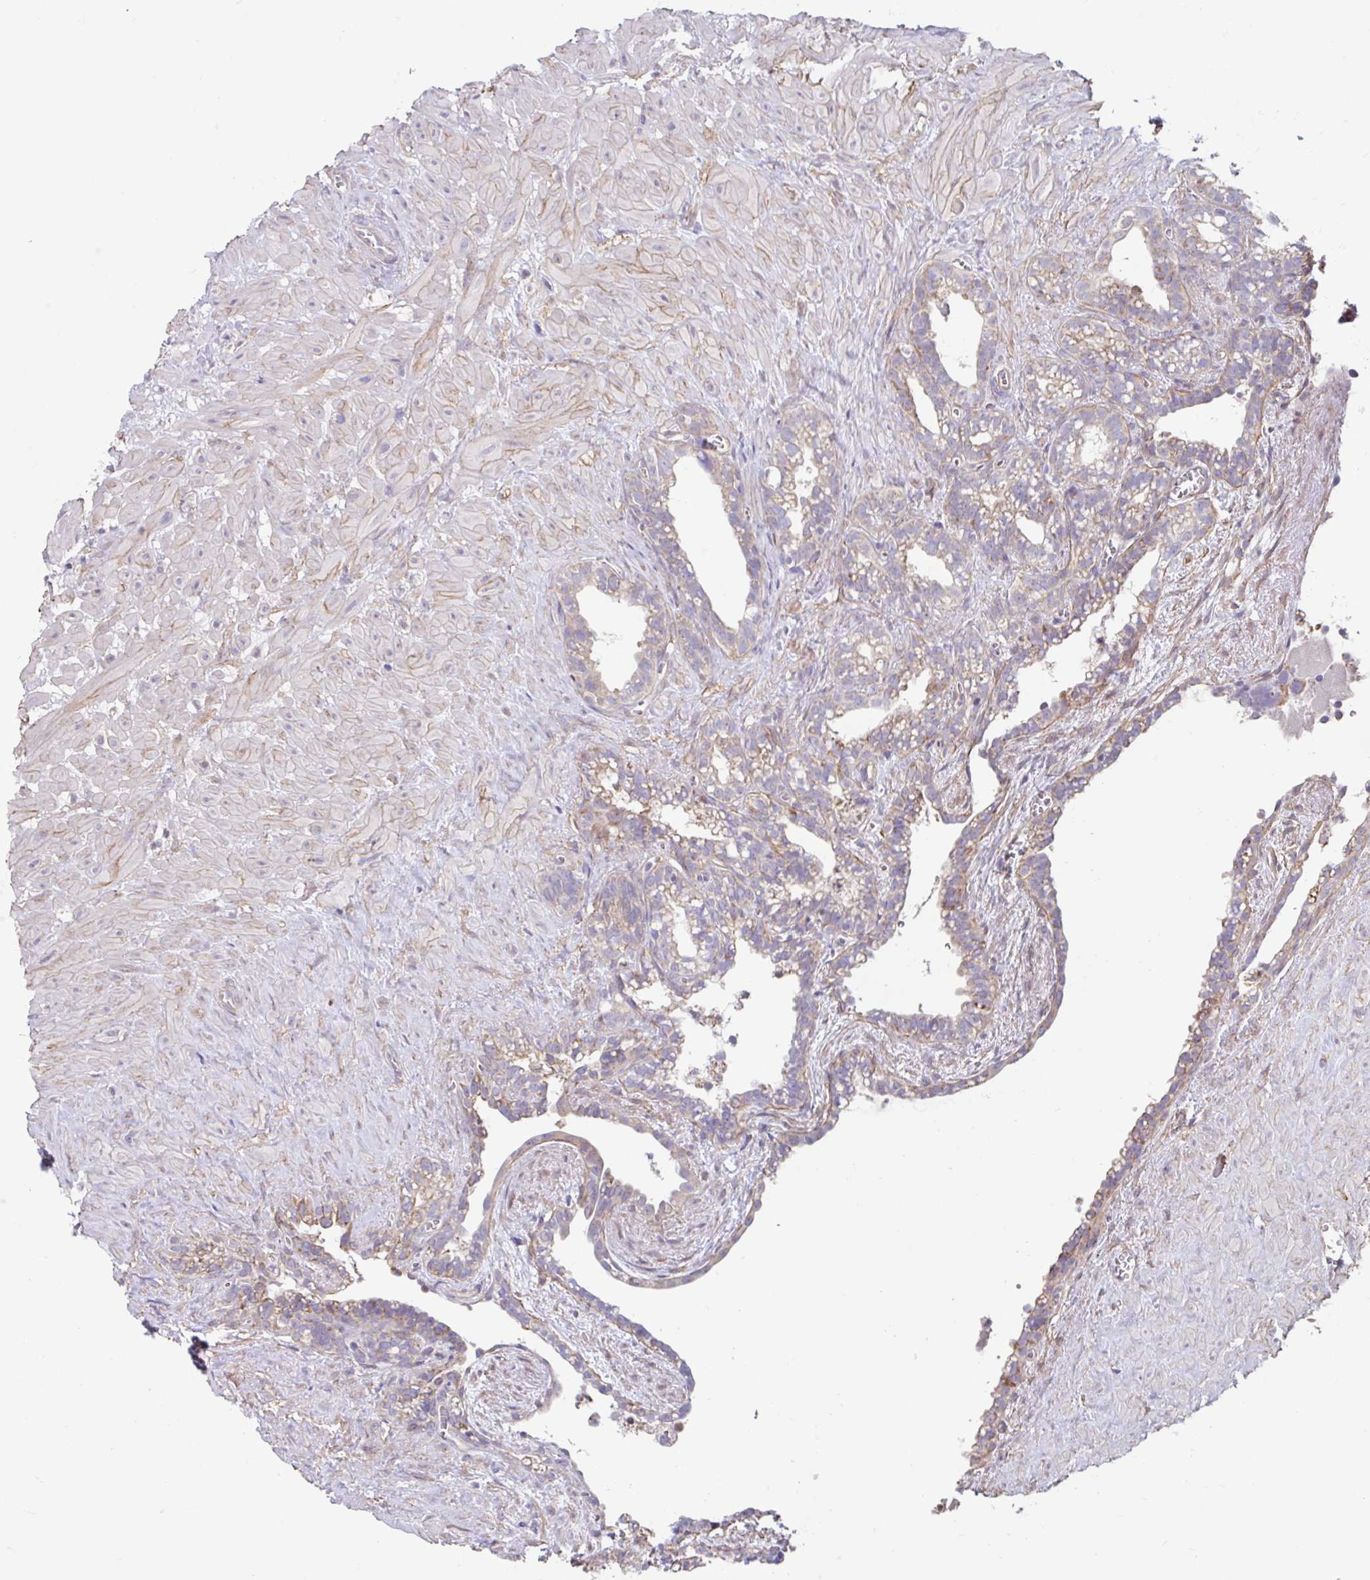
{"staining": {"intensity": "weak", "quantity": "25%-75%", "location": "cytoplasmic/membranous"}, "tissue": "seminal vesicle", "cell_type": "Glandular cells", "image_type": "normal", "snomed": [{"axis": "morphology", "description": "Normal tissue, NOS"}, {"axis": "topography", "description": "Seminal veicle"}], "caption": "IHC photomicrograph of benign seminal vesicle stained for a protein (brown), which reveals low levels of weak cytoplasmic/membranous positivity in approximately 25%-75% of glandular cells.", "gene": "NT5C1B", "patient": {"sex": "male", "age": 76}}